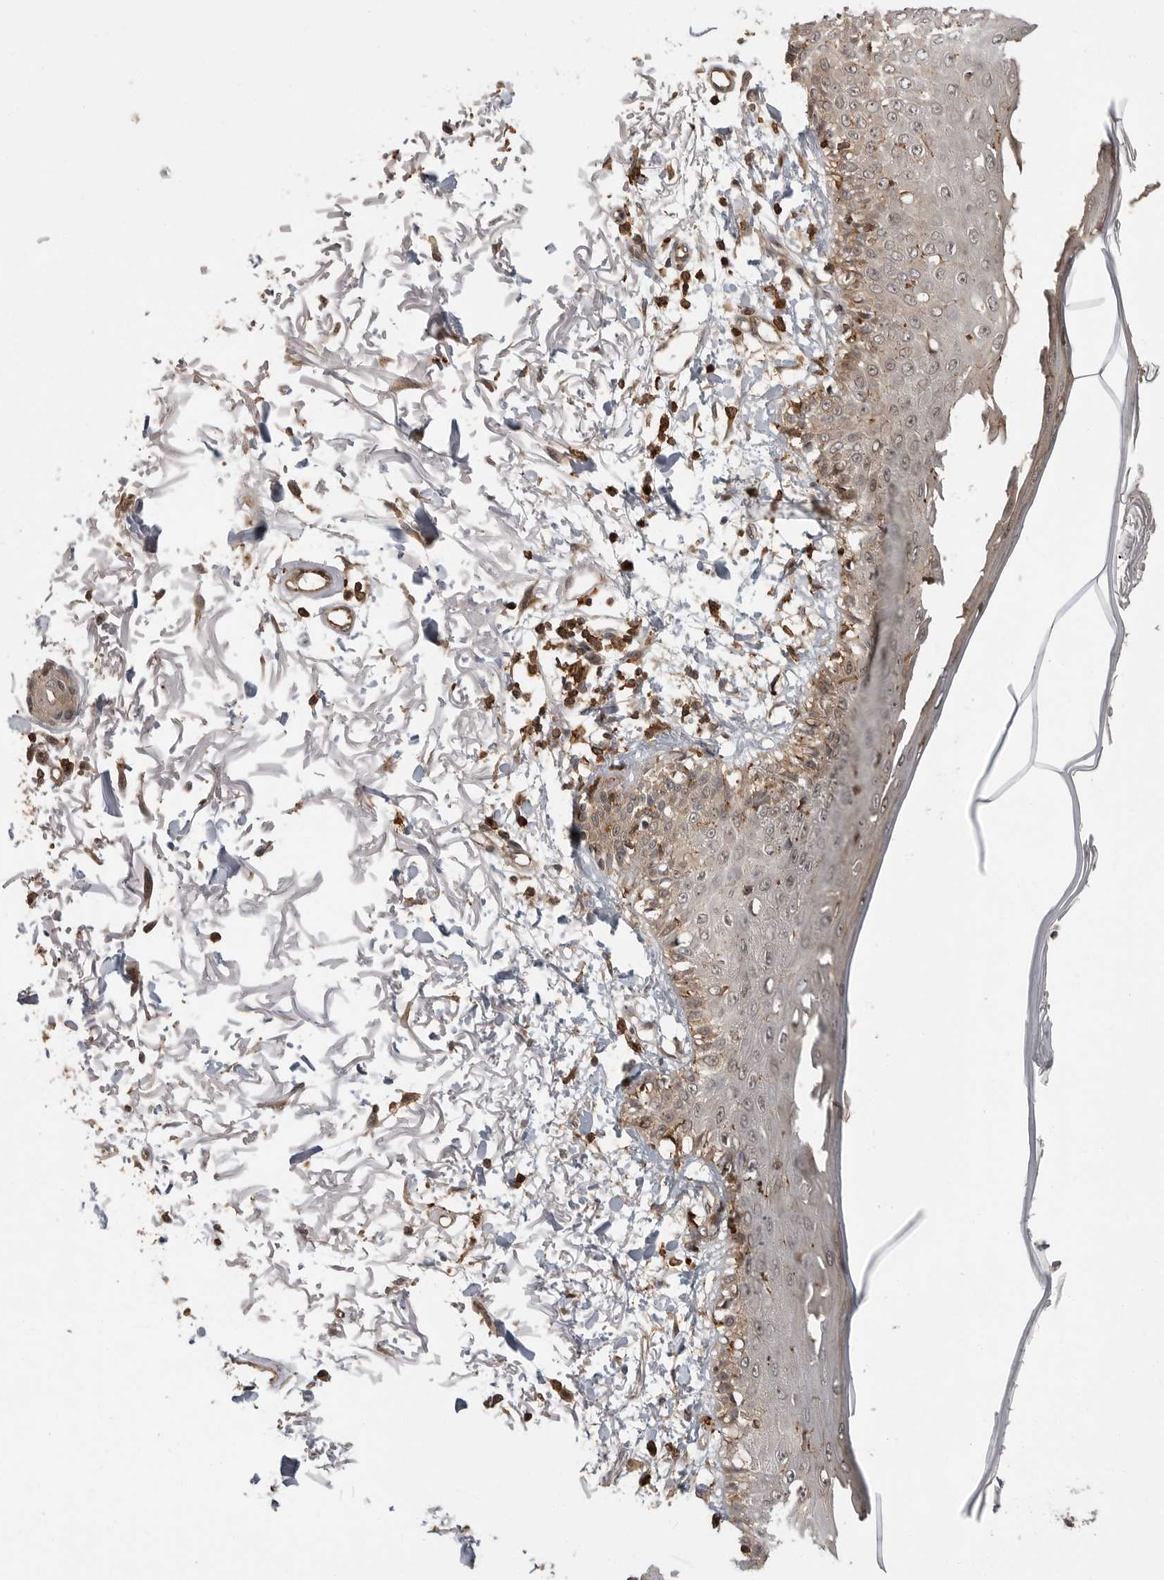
{"staining": {"intensity": "strong", "quantity": ">75%", "location": "cytoplasmic/membranous,nuclear"}, "tissue": "skin", "cell_type": "Fibroblasts", "image_type": "normal", "snomed": [{"axis": "morphology", "description": "Normal tissue, NOS"}, {"axis": "morphology", "description": "Squamous cell carcinoma, NOS"}, {"axis": "topography", "description": "Skin"}, {"axis": "topography", "description": "Peripheral nerve tissue"}], "caption": "Immunohistochemical staining of unremarkable human skin reveals strong cytoplasmic/membranous,nuclear protein staining in approximately >75% of fibroblasts.", "gene": "ERN1", "patient": {"sex": "male", "age": 83}}